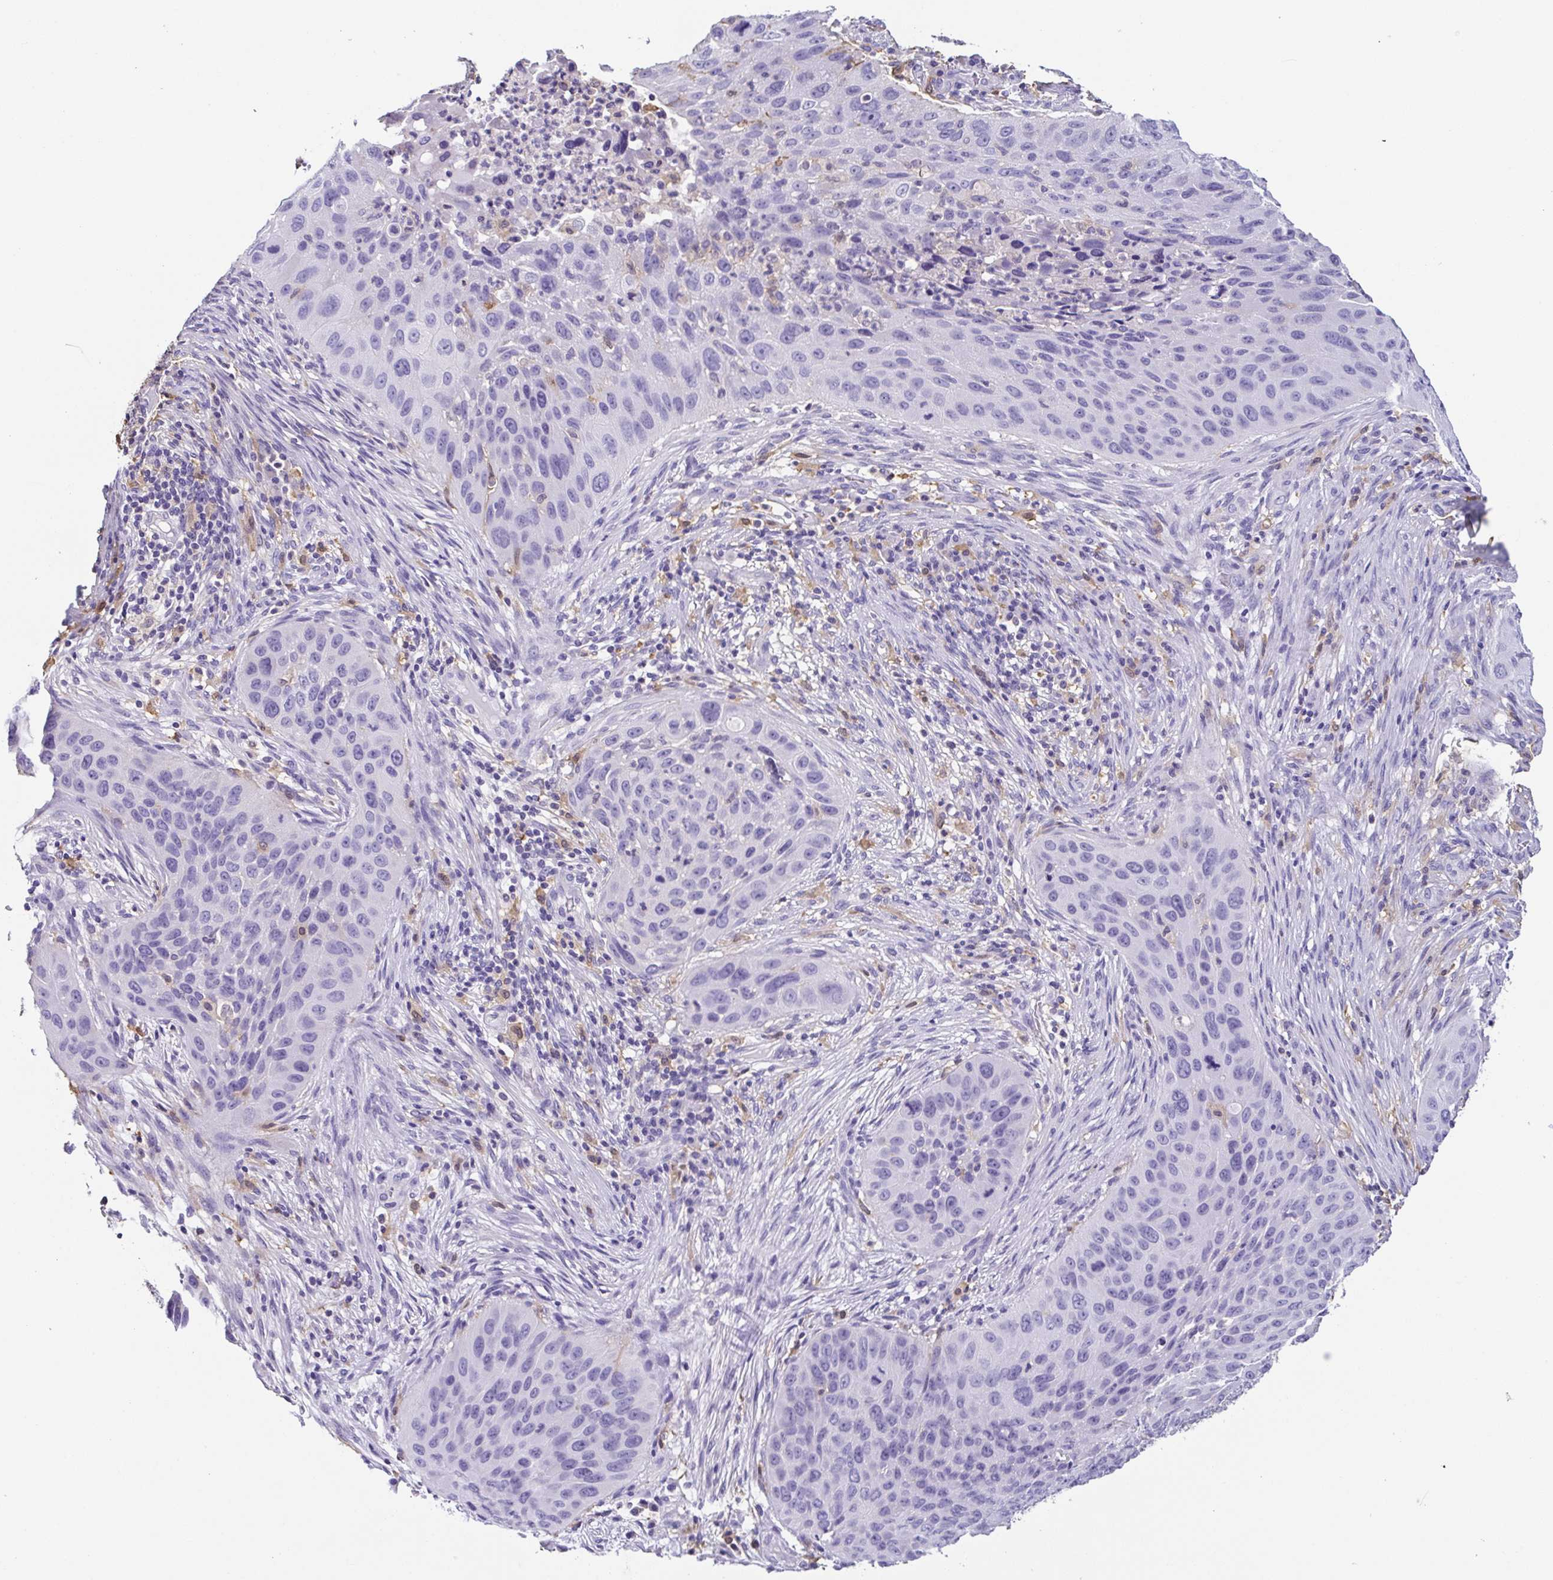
{"staining": {"intensity": "negative", "quantity": "none", "location": "none"}, "tissue": "lung cancer", "cell_type": "Tumor cells", "image_type": "cancer", "snomed": [{"axis": "morphology", "description": "Squamous cell carcinoma, NOS"}, {"axis": "topography", "description": "Lung"}], "caption": "IHC histopathology image of neoplastic tissue: human lung squamous cell carcinoma stained with DAB (3,3'-diaminobenzidine) reveals no significant protein expression in tumor cells.", "gene": "ANXA10", "patient": {"sex": "male", "age": 63}}